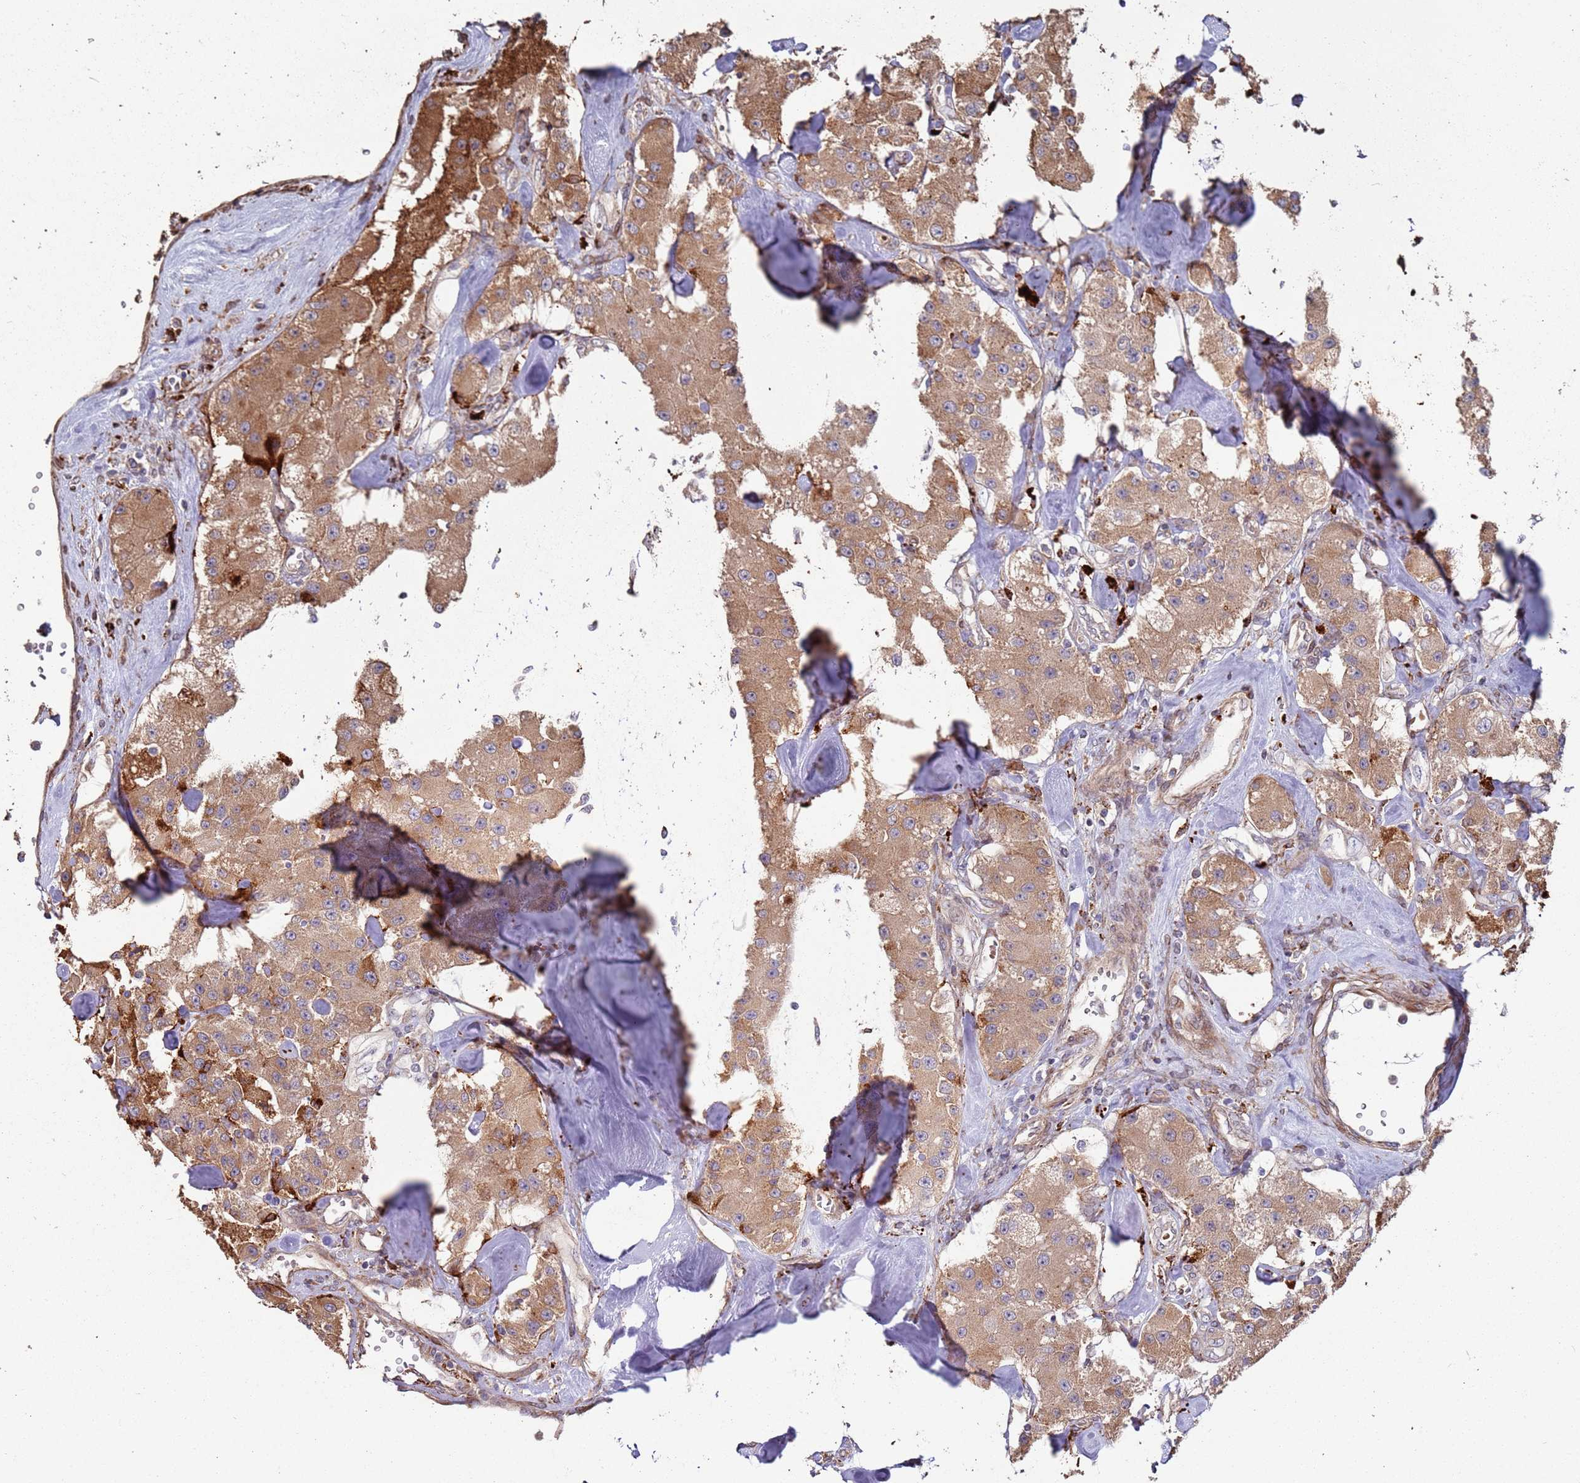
{"staining": {"intensity": "strong", "quantity": ">75%", "location": "cytoplasmic/membranous"}, "tissue": "carcinoid", "cell_type": "Tumor cells", "image_type": "cancer", "snomed": [{"axis": "morphology", "description": "Carcinoid, malignant, NOS"}, {"axis": "topography", "description": "Pancreas"}], "caption": "Immunohistochemical staining of human carcinoid displays high levels of strong cytoplasmic/membranous protein positivity in about >75% of tumor cells.", "gene": "LACC1", "patient": {"sex": "male", "age": 41}}